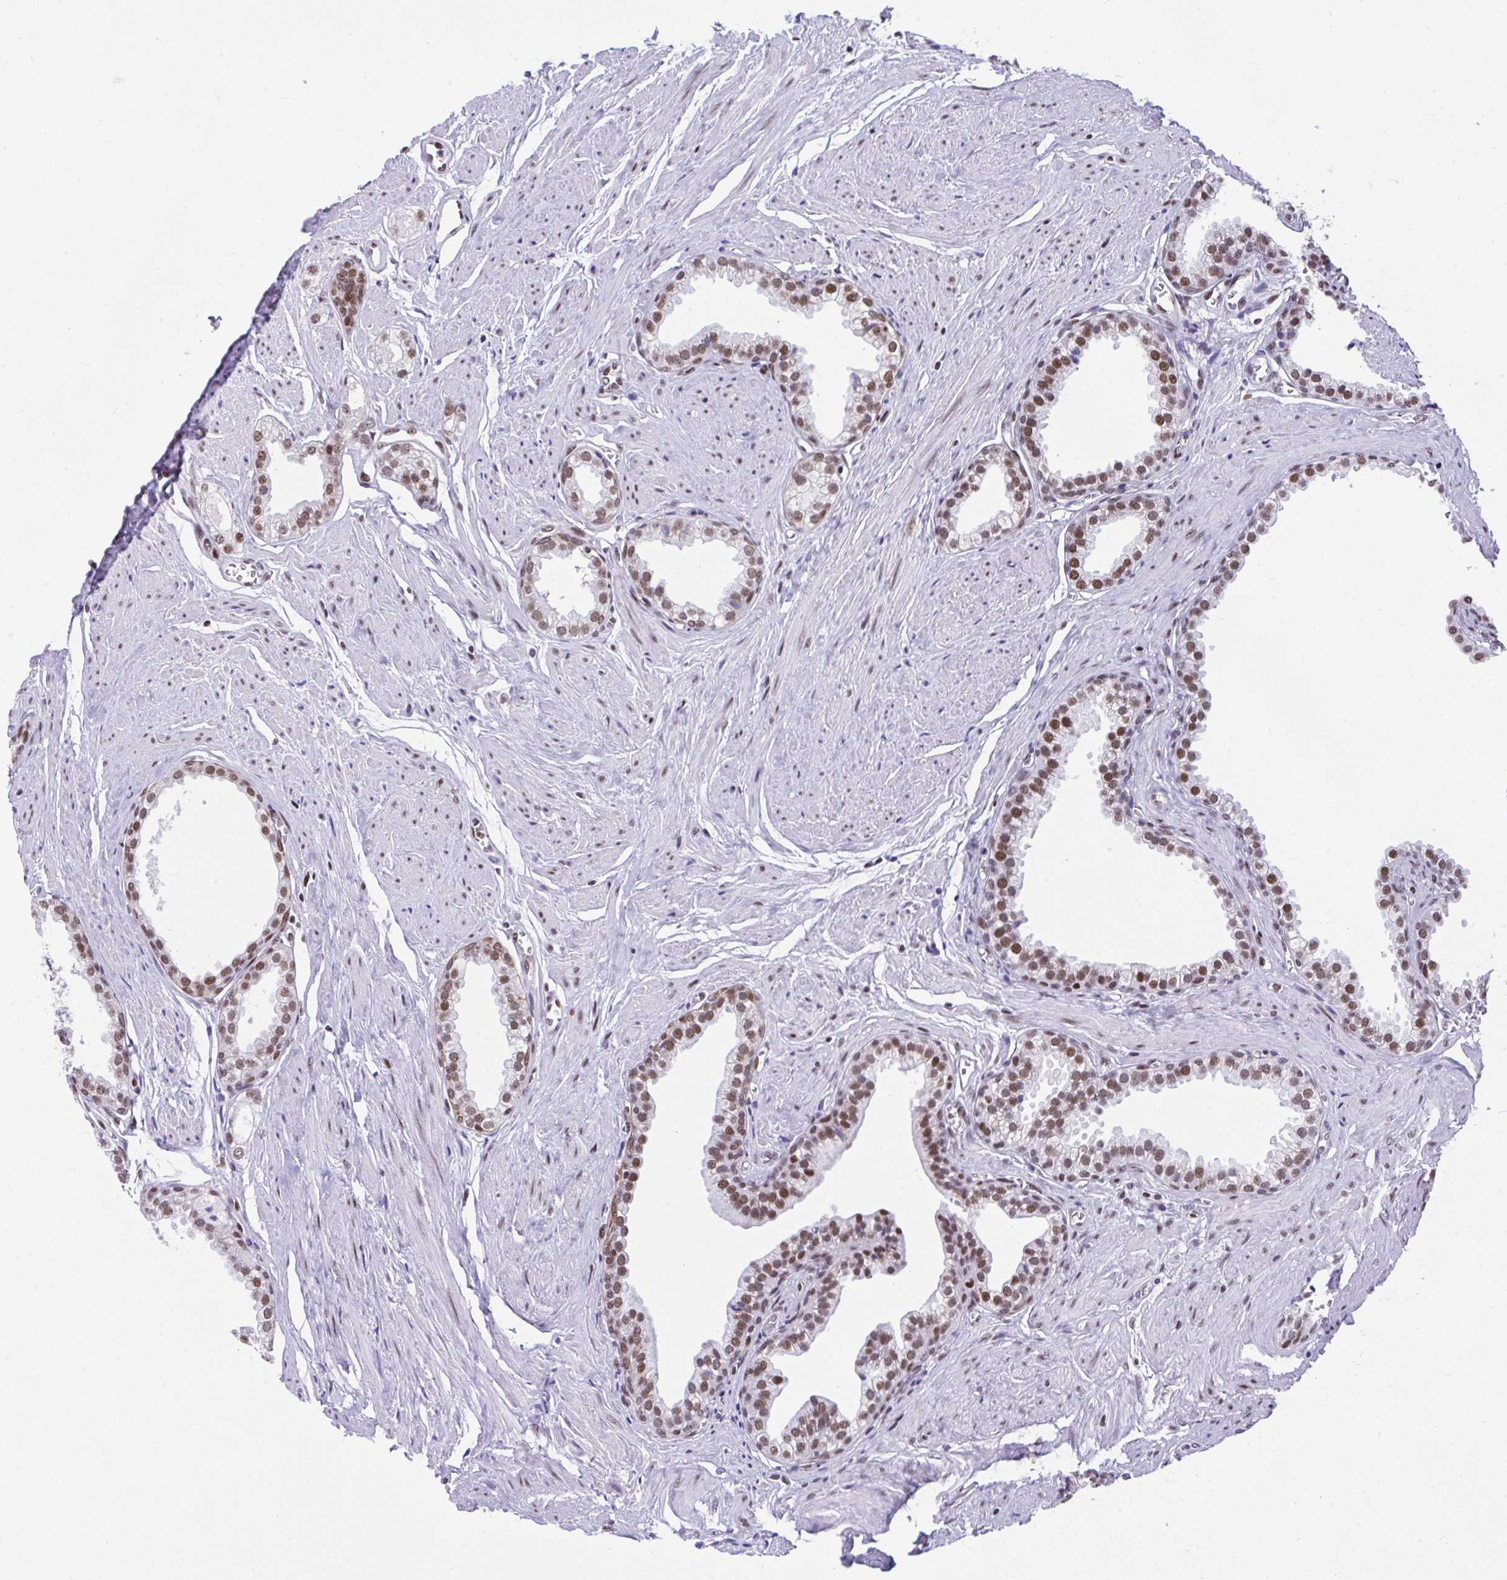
{"staining": {"intensity": "moderate", "quantity": "25%-75%", "location": "nuclear"}, "tissue": "prostate", "cell_type": "Glandular cells", "image_type": "normal", "snomed": [{"axis": "morphology", "description": "Normal tissue, NOS"}, {"axis": "topography", "description": "Prostate"}, {"axis": "topography", "description": "Peripheral nerve tissue"}], "caption": "Protein staining demonstrates moderate nuclear staining in approximately 25%-75% of glandular cells in unremarkable prostate.", "gene": "SLC35C2", "patient": {"sex": "male", "age": 55}}